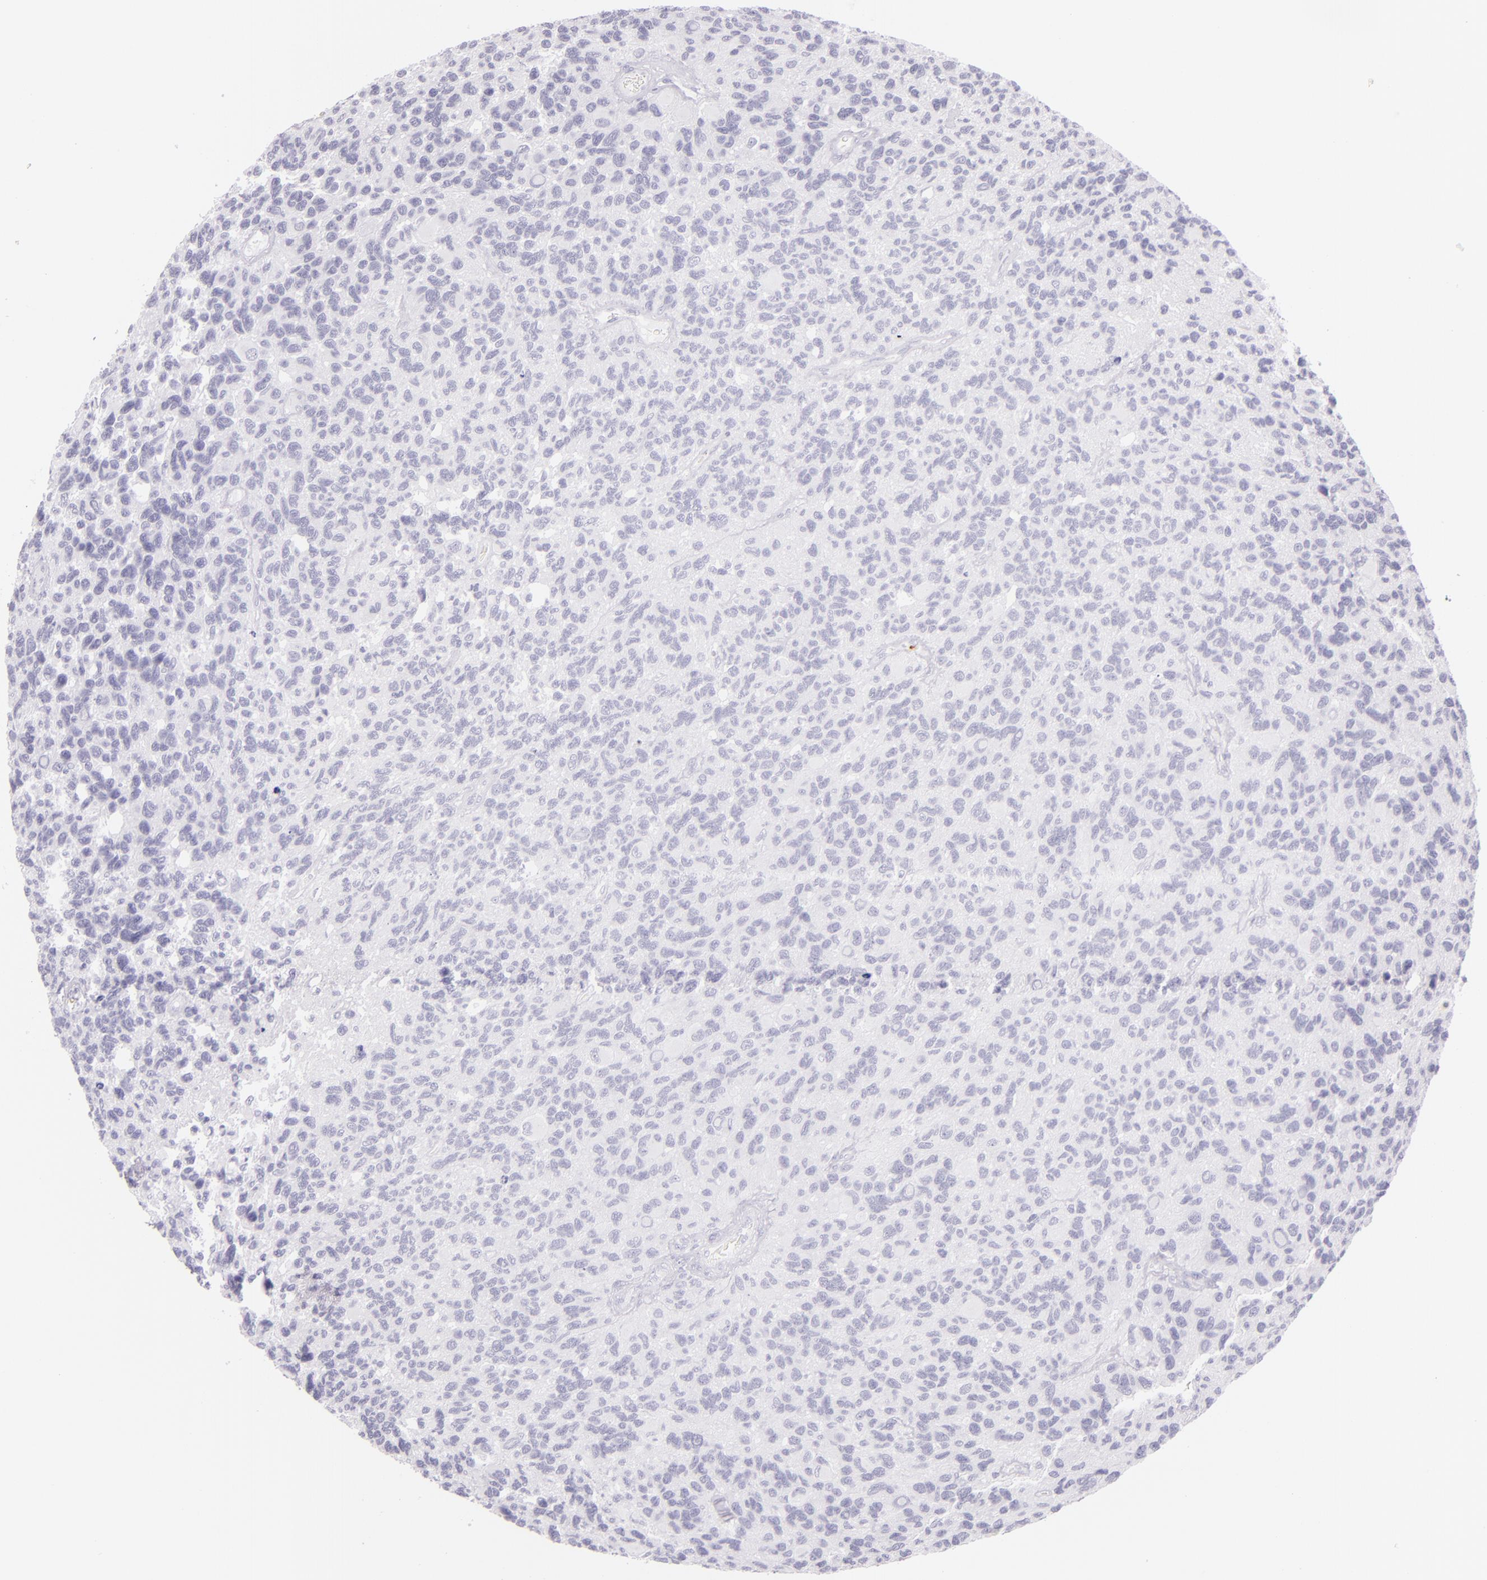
{"staining": {"intensity": "negative", "quantity": "none", "location": "none"}, "tissue": "glioma", "cell_type": "Tumor cells", "image_type": "cancer", "snomed": [{"axis": "morphology", "description": "Glioma, malignant, High grade"}, {"axis": "topography", "description": "Brain"}], "caption": "Protein analysis of high-grade glioma (malignant) exhibits no significant staining in tumor cells. (DAB (3,3'-diaminobenzidine) immunohistochemistry visualized using brightfield microscopy, high magnification).", "gene": "SELP", "patient": {"sex": "male", "age": 77}}